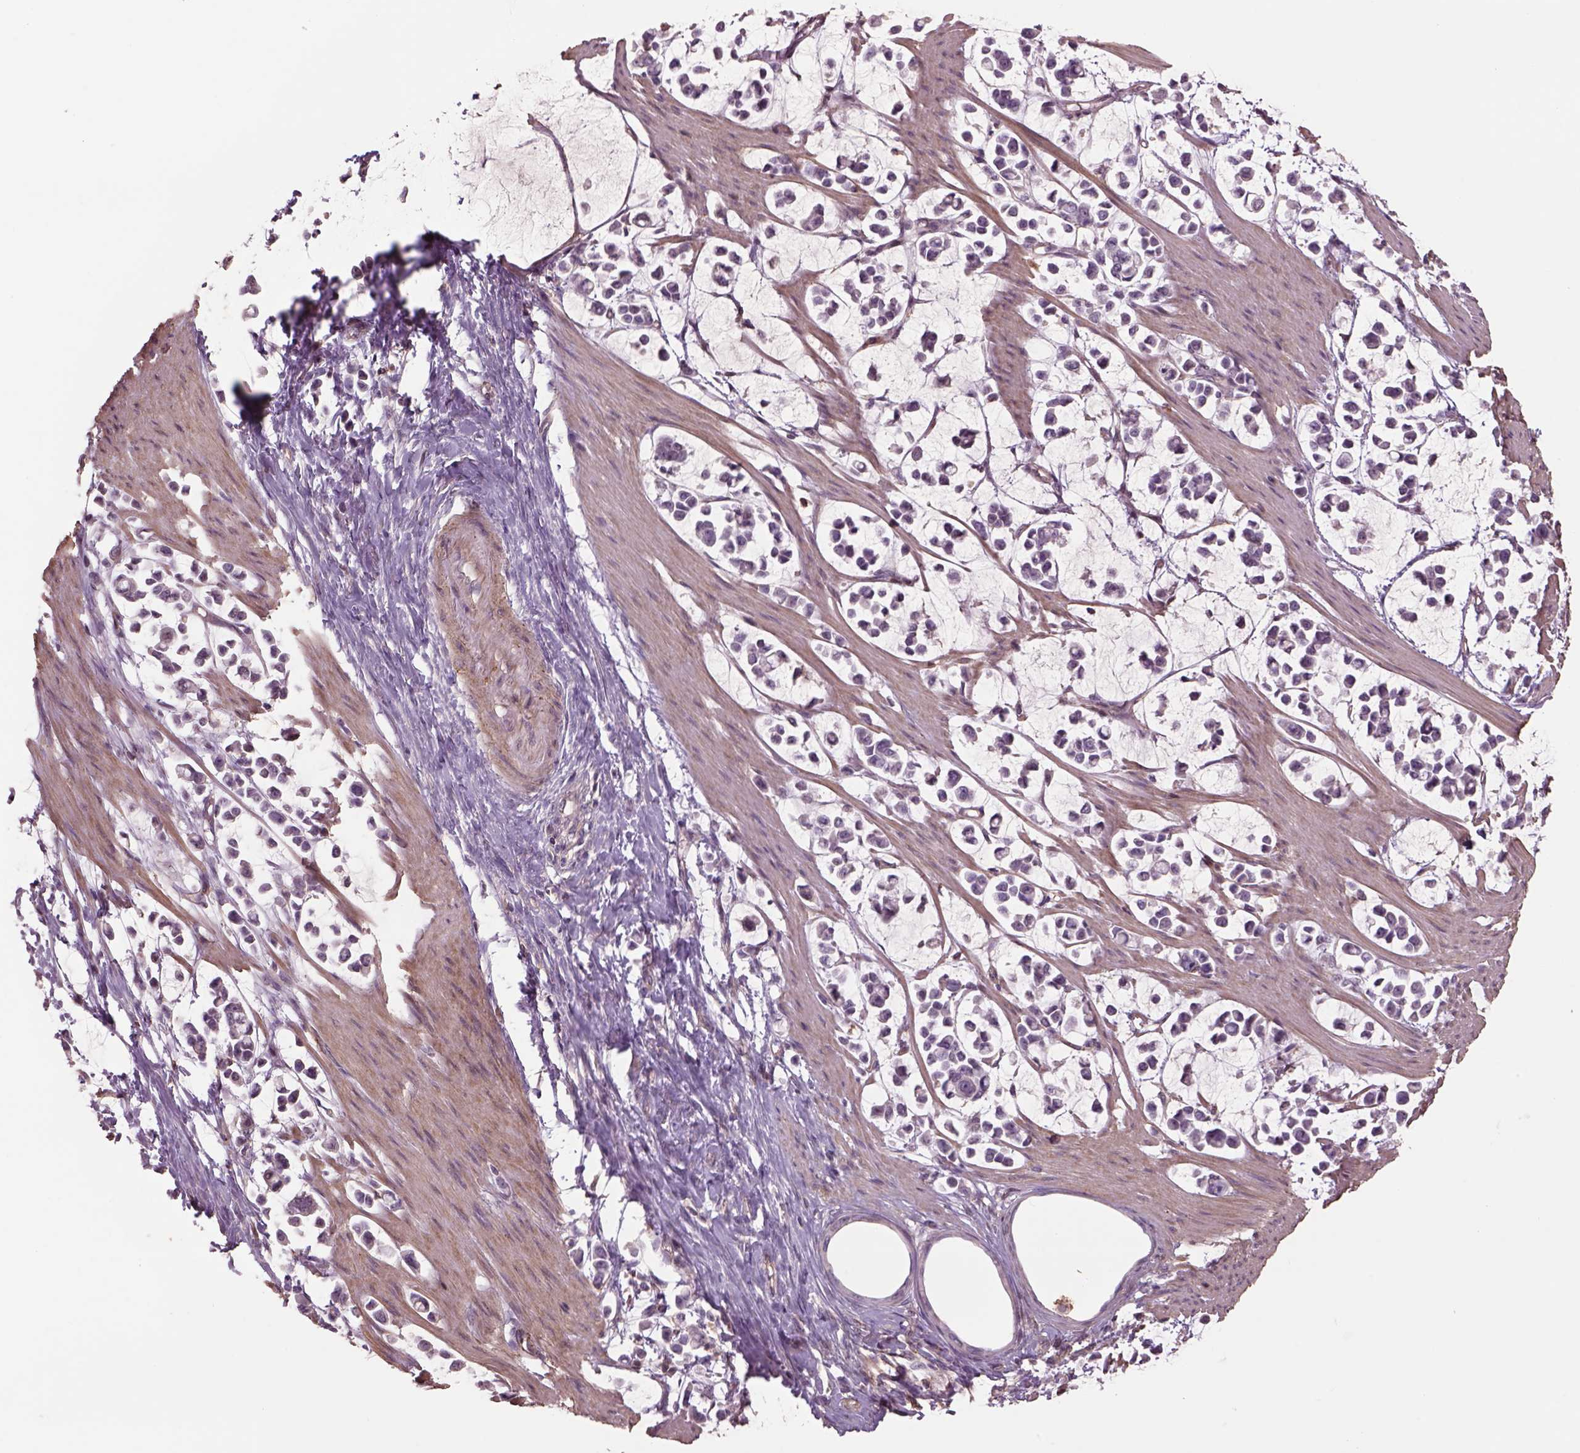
{"staining": {"intensity": "negative", "quantity": "none", "location": "none"}, "tissue": "stomach cancer", "cell_type": "Tumor cells", "image_type": "cancer", "snomed": [{"axis": "morphology", "description": "Adenocarcinoma, NOS"}, {"axis": "topography", "description": "Stomach"}], "caption": "An immunohistochemistry photomicrograph of stomach cancer (adenocarcinoma) is shown. There is no staining in tumor cells of stomach cancer (adenocarcinoma).", "gene": "LIN7A", "patient": {"sex": "male", "age": 82}}